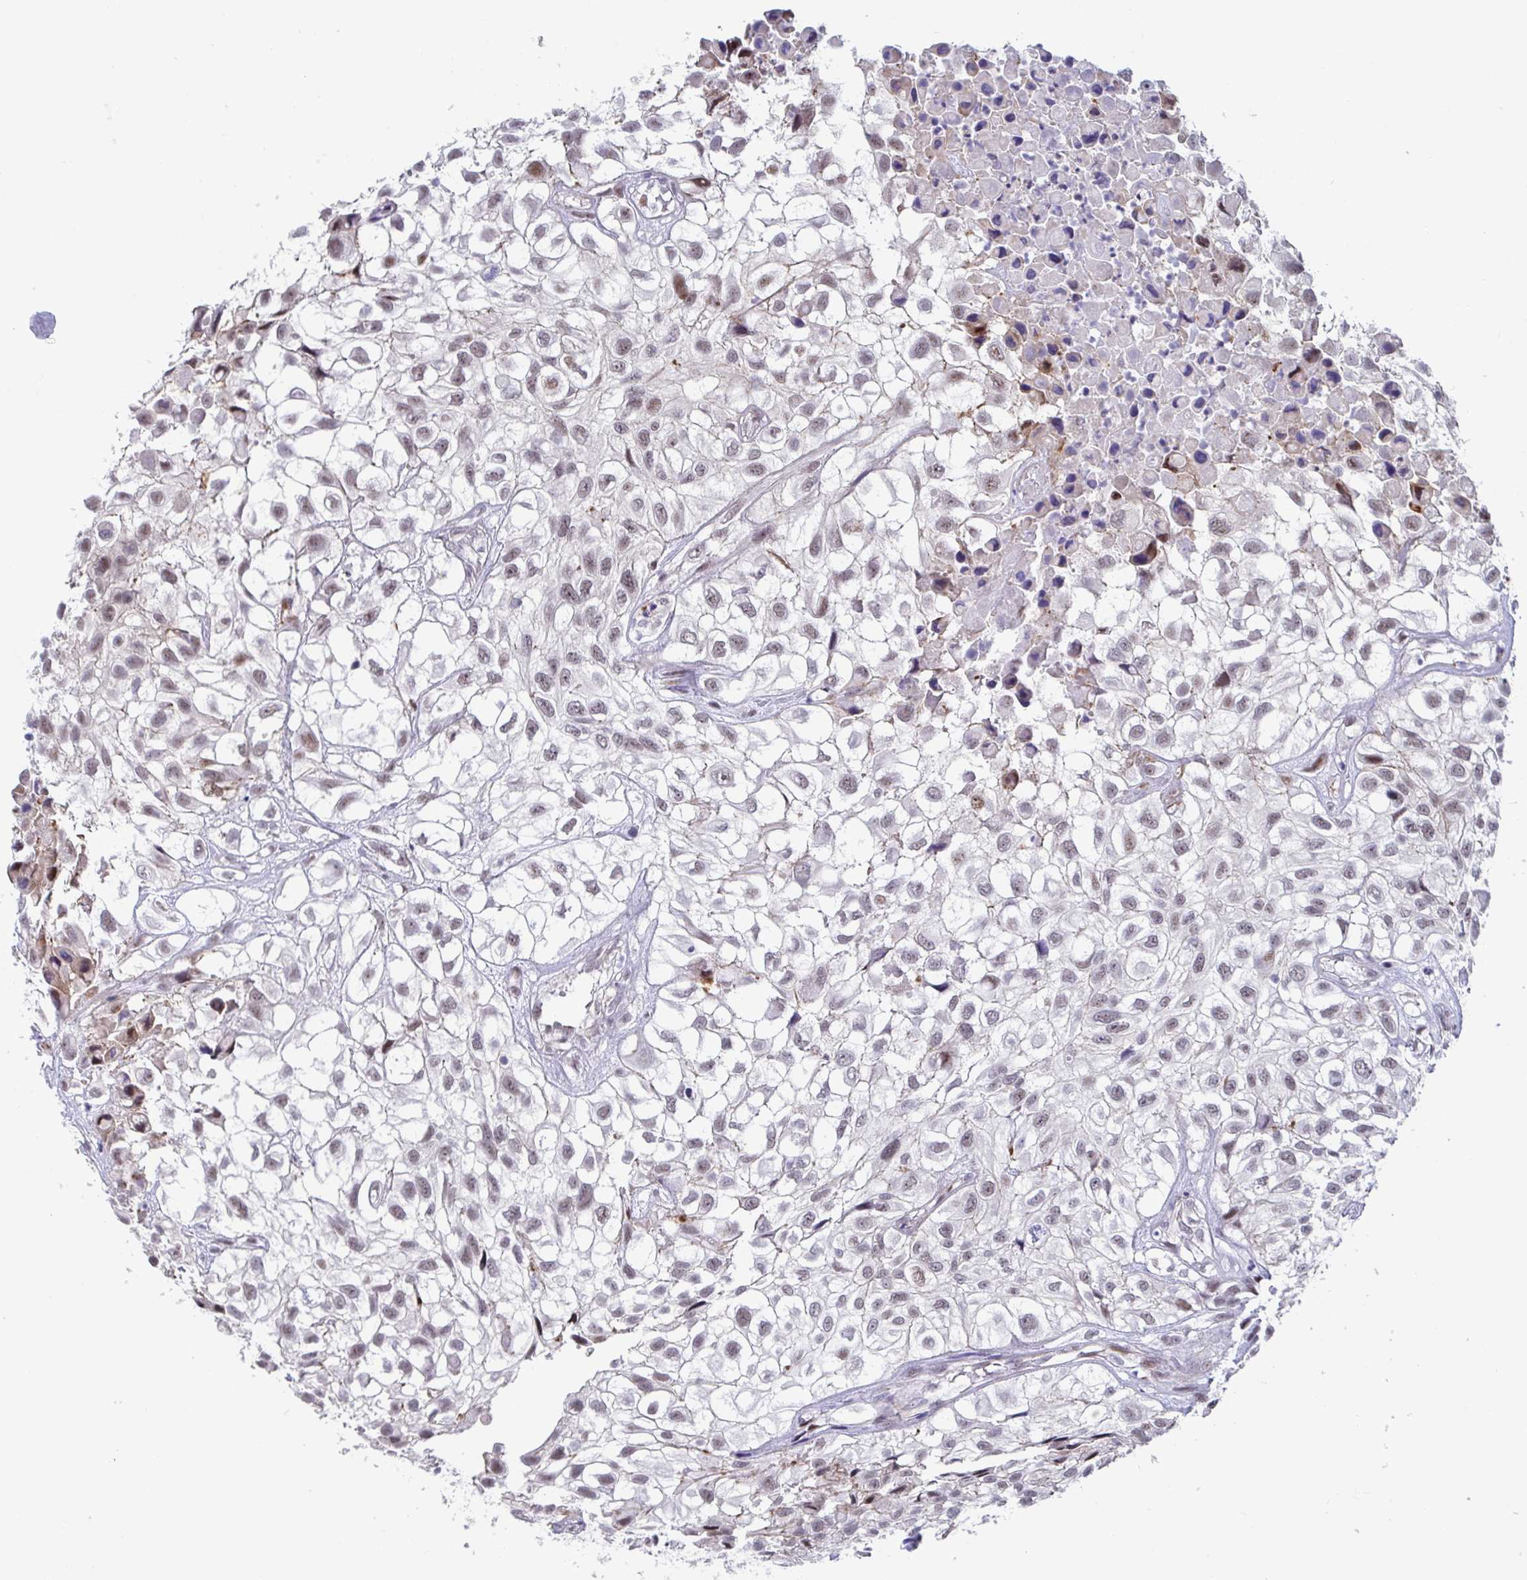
{"staining": {"intensity": "weak", "quantity": "25%-75%", "location": "nuclear"}, "tissue": "urothelial cancer", "cell_type": "Tumor cells", "image_type": "cancer", "snomed": [{"axis": "morphology", "description": "Urothelial carcinoma, High grade"}, {"axis": "topography", "description": "Urinary bladder"}], "caption": "This is a micrograph of IHC staining of urothelial carcinoma (high-grade), which shows weak positivity in the nuclear of tumor cells.", "gene": "WDR72", "patient": {"sex": "male", "age": 56}}